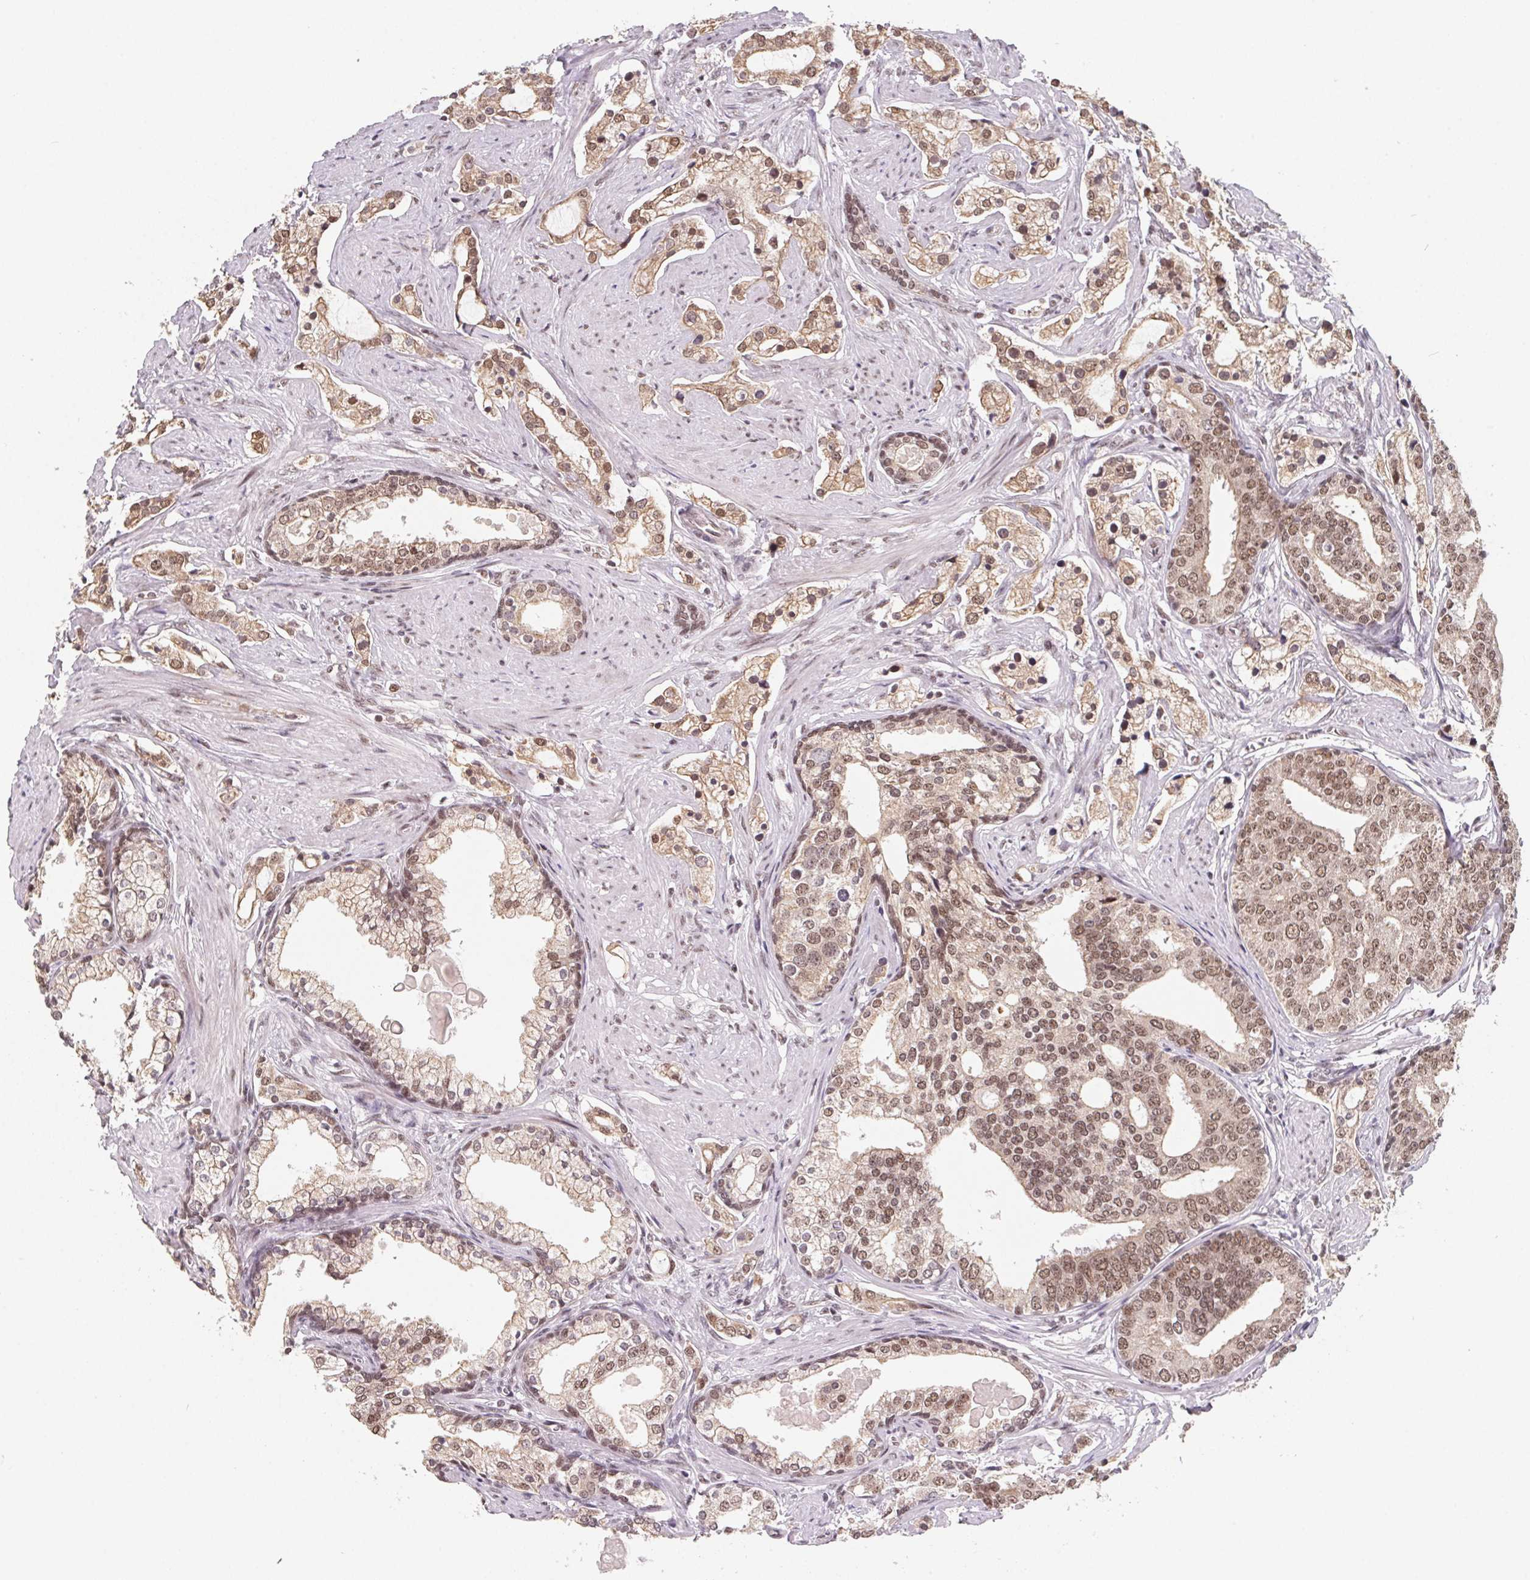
{"staining": {"intensity": "moderate", "quantity": ">75%", "location": "cytoplasmic/membranous,nuclear"}, "tissue": "prostate cancer", "cell_type": "Tumor cells", "image_type": "cancer", "snomed": [{"axis": "morphology", "description": "Adenocarcinoma, Medium grade"}, {"axis": "topography", "description": "Prostate"}], "caption": "DAB immunohistochemical staining of medium-grade adenocarcinoma (prostate) displays moderate cytoplasmic/membranous and nuclear protein positivity in about >75% of tumor cells. (IHC, brightfield microscopy, high magnification).", "gene": "TCERG1", "patient": {"sex": "male", "age": 57}}